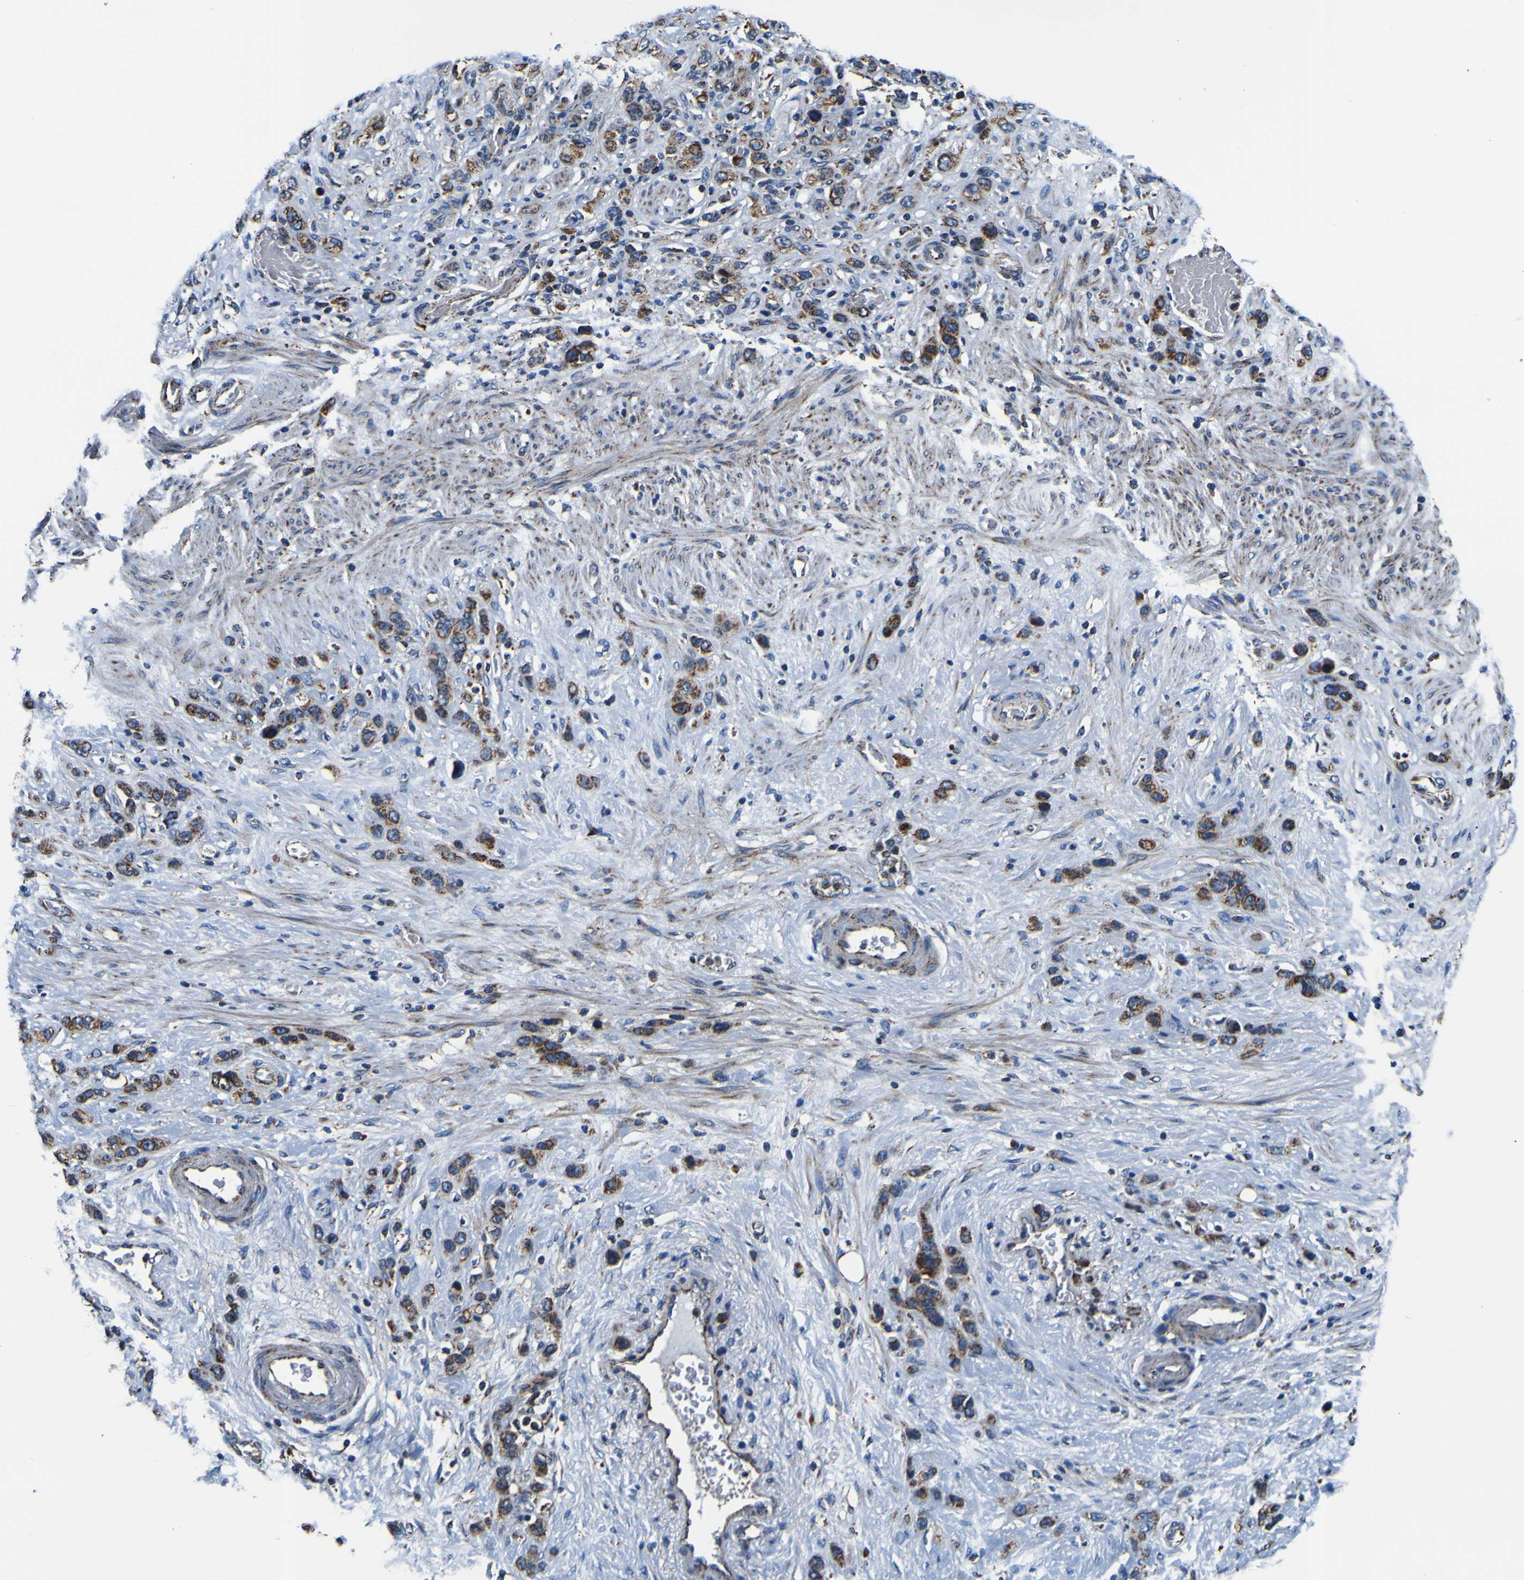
{"staining": {"intensity": "strong", "quantity": ">75%", "location": "cytoplasmic/membranous"}, "tissue": "stomach cancer", "cell_type": "Tumor cells", "image_type": "cancer", "snomed": [{"axis": "morphology", "description": "Adenocarcinoma, NOS"}, {"axis": "morphology", "description": "Adenocarcinoma, High grade"}, {"axis": "topography", "description": "Stomach, upper"}, {"axis": "topography", "description": "Stomach, lower"}], "caption": "A photomicrograph of adenocarcinoma (high-grade) (stomach) stained for a protein reveals strong cytoplasmic/membranous brown staining in tumor cells. The protein of interest is stained brown, and the nuclei are stained in blue (DAB (3,3'-diaminobenzidine) IHC with brightfield microscopy, high magnification).", "gene": "PTRH2", "patient": {"sex": "female", "age": 65}}